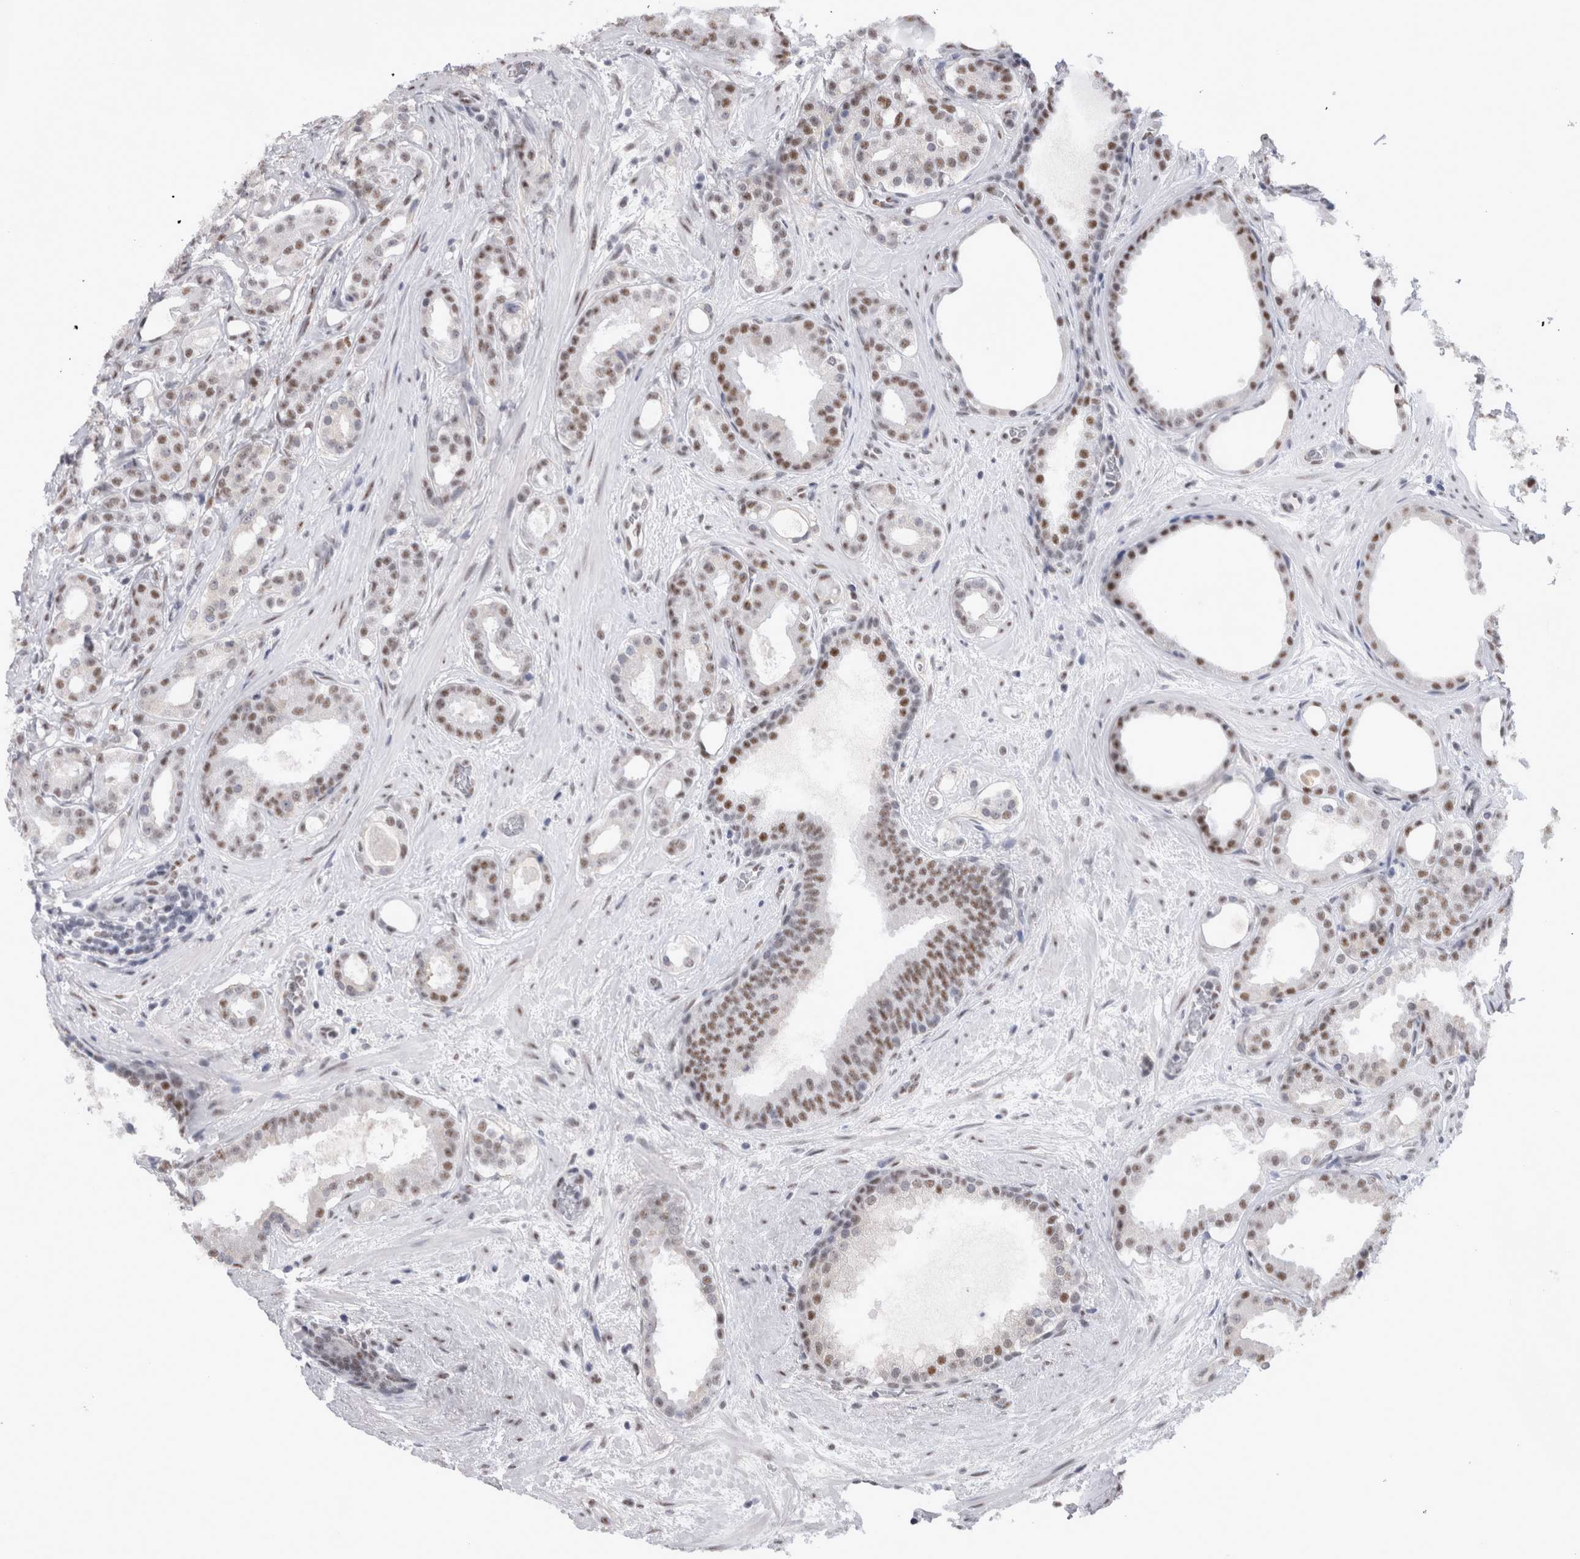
{"staining": {"intensity": "moderate", "quantity": ">75%", "location": "nuclear"}, "tissue": "prostate cancer", "cell_type": "Tumor cells", "image_type": "cancer", "snomed": [{"axis": "morphology", "description": "Adenocarcinoma, High grade"}, {"axis": "topography", "description": "Prostate"}], "caption": "This photomicrograph shows immunohistochemistry staining of adenocarcinoma (high-grade) (prostate), with medium moderate nuclear expression in about >75% of tumor cells.", "gene": "API5", "patient": {"sex": "male", "age": 60}}